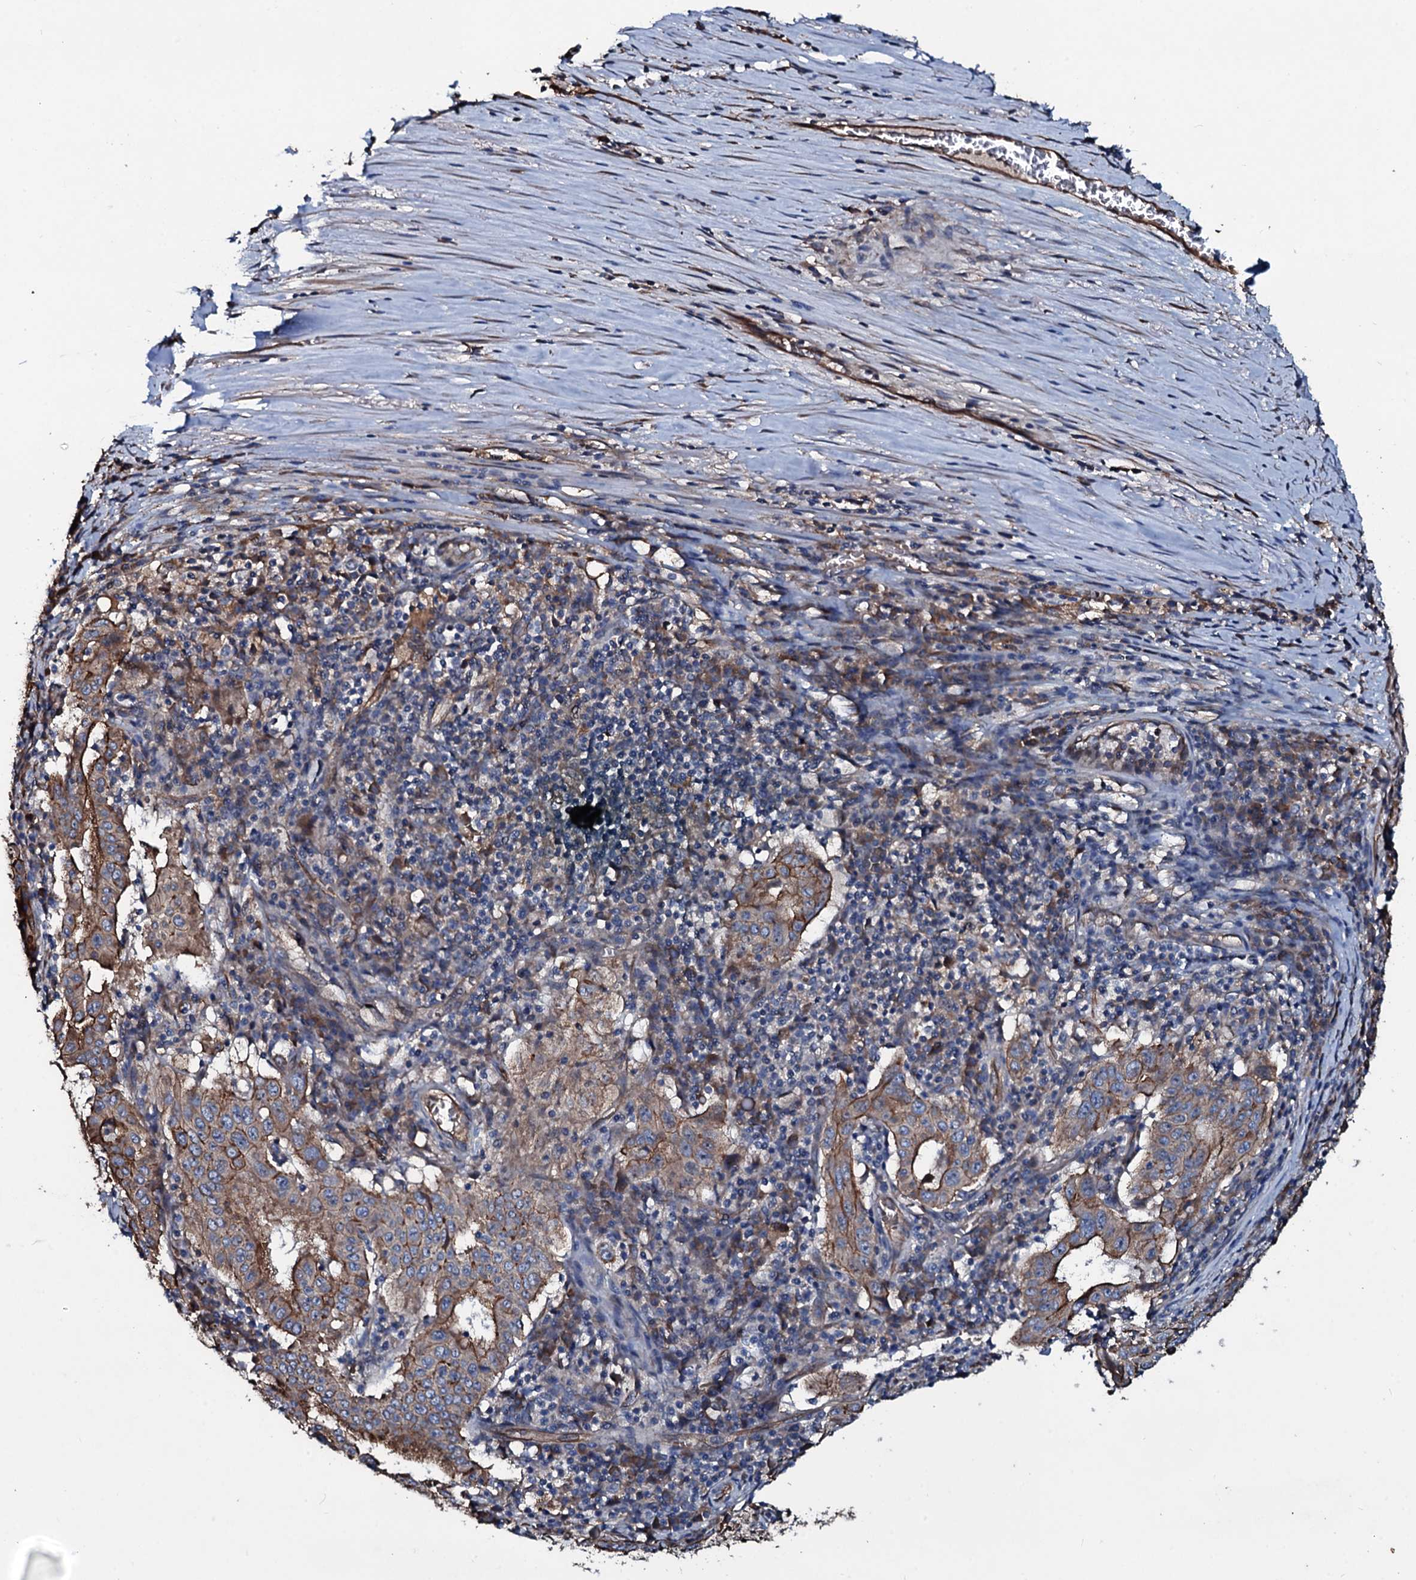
{"staining": {"intensity": "strong", "quantity": "25%-75%", "location": "cytoplasmic/membranous"}, "tissue": "pancreatic cancer", "cell_type": "Tumor cells", "image_type": "cancer", "snomed": [{"axis": "morphology", "description": "Adenocarcinoma, NOS"}, {"axis": "topography", "description": "Pancreas"}], "caption": "IHC of pancreatic adenocarcinoma displays high levels of strong cytoplasmic/membranous expression in approximately 25%-75% of tumor cells.", "gene": "DMAC2", "patient": {"sex": "male", "age": 63}}